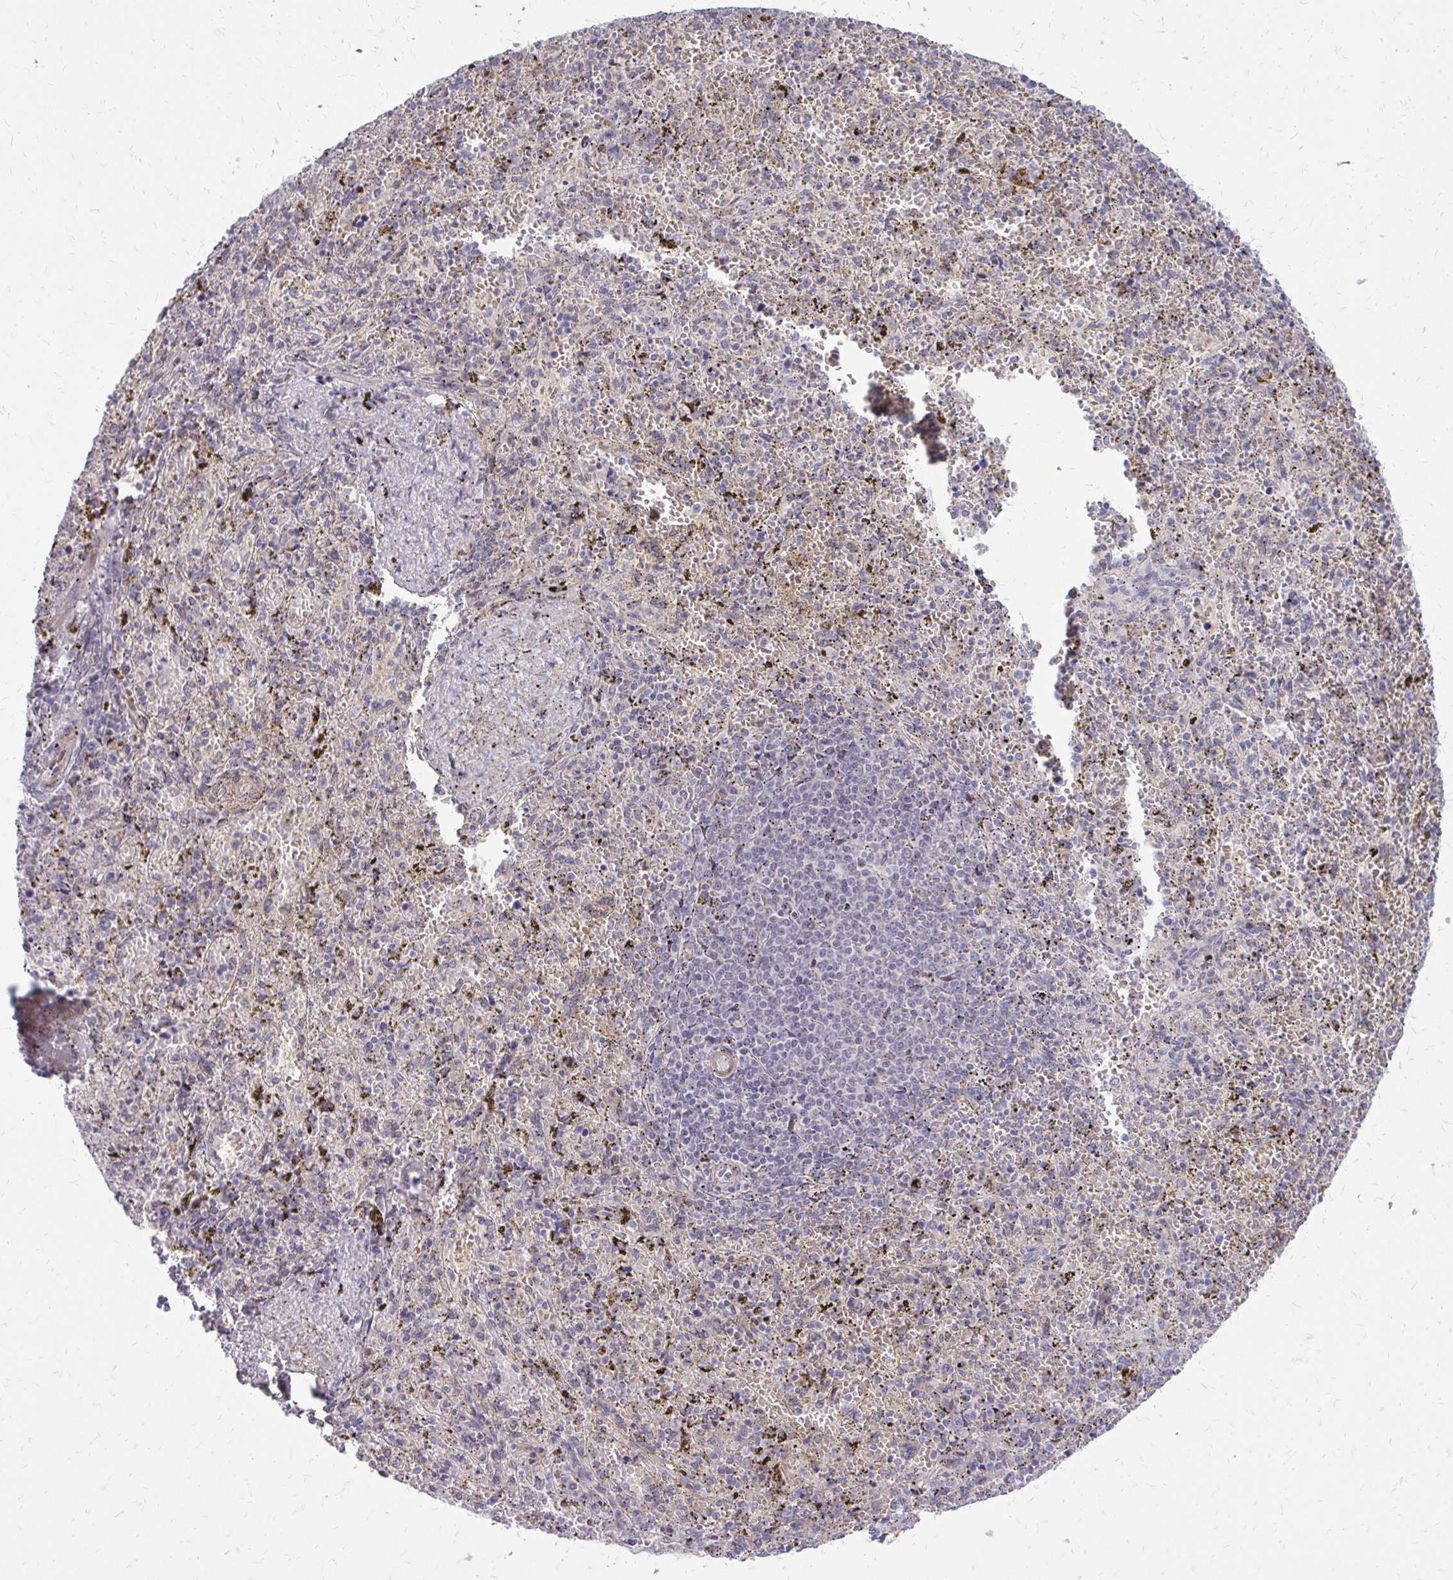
{"staining": {"intensity": "negative", "quantity": "none", "location": "none"}, "tissue": "spleen", "cell_type": "Cells in red pulp", "image_type": "normal", "snomed": [{"axis": "morphology", "description": "Normal tissue, NOS"}, {"axis": "topography", "description": "Spleen"}], "caption": "A high-resolution micrograph shows immunohistochemistry (IHC) staining of normal spleen, which shows no significant staining in cells in red pulp.", "gene": "PPDPFL", "patient": {"sex": "female", "age": 50}}